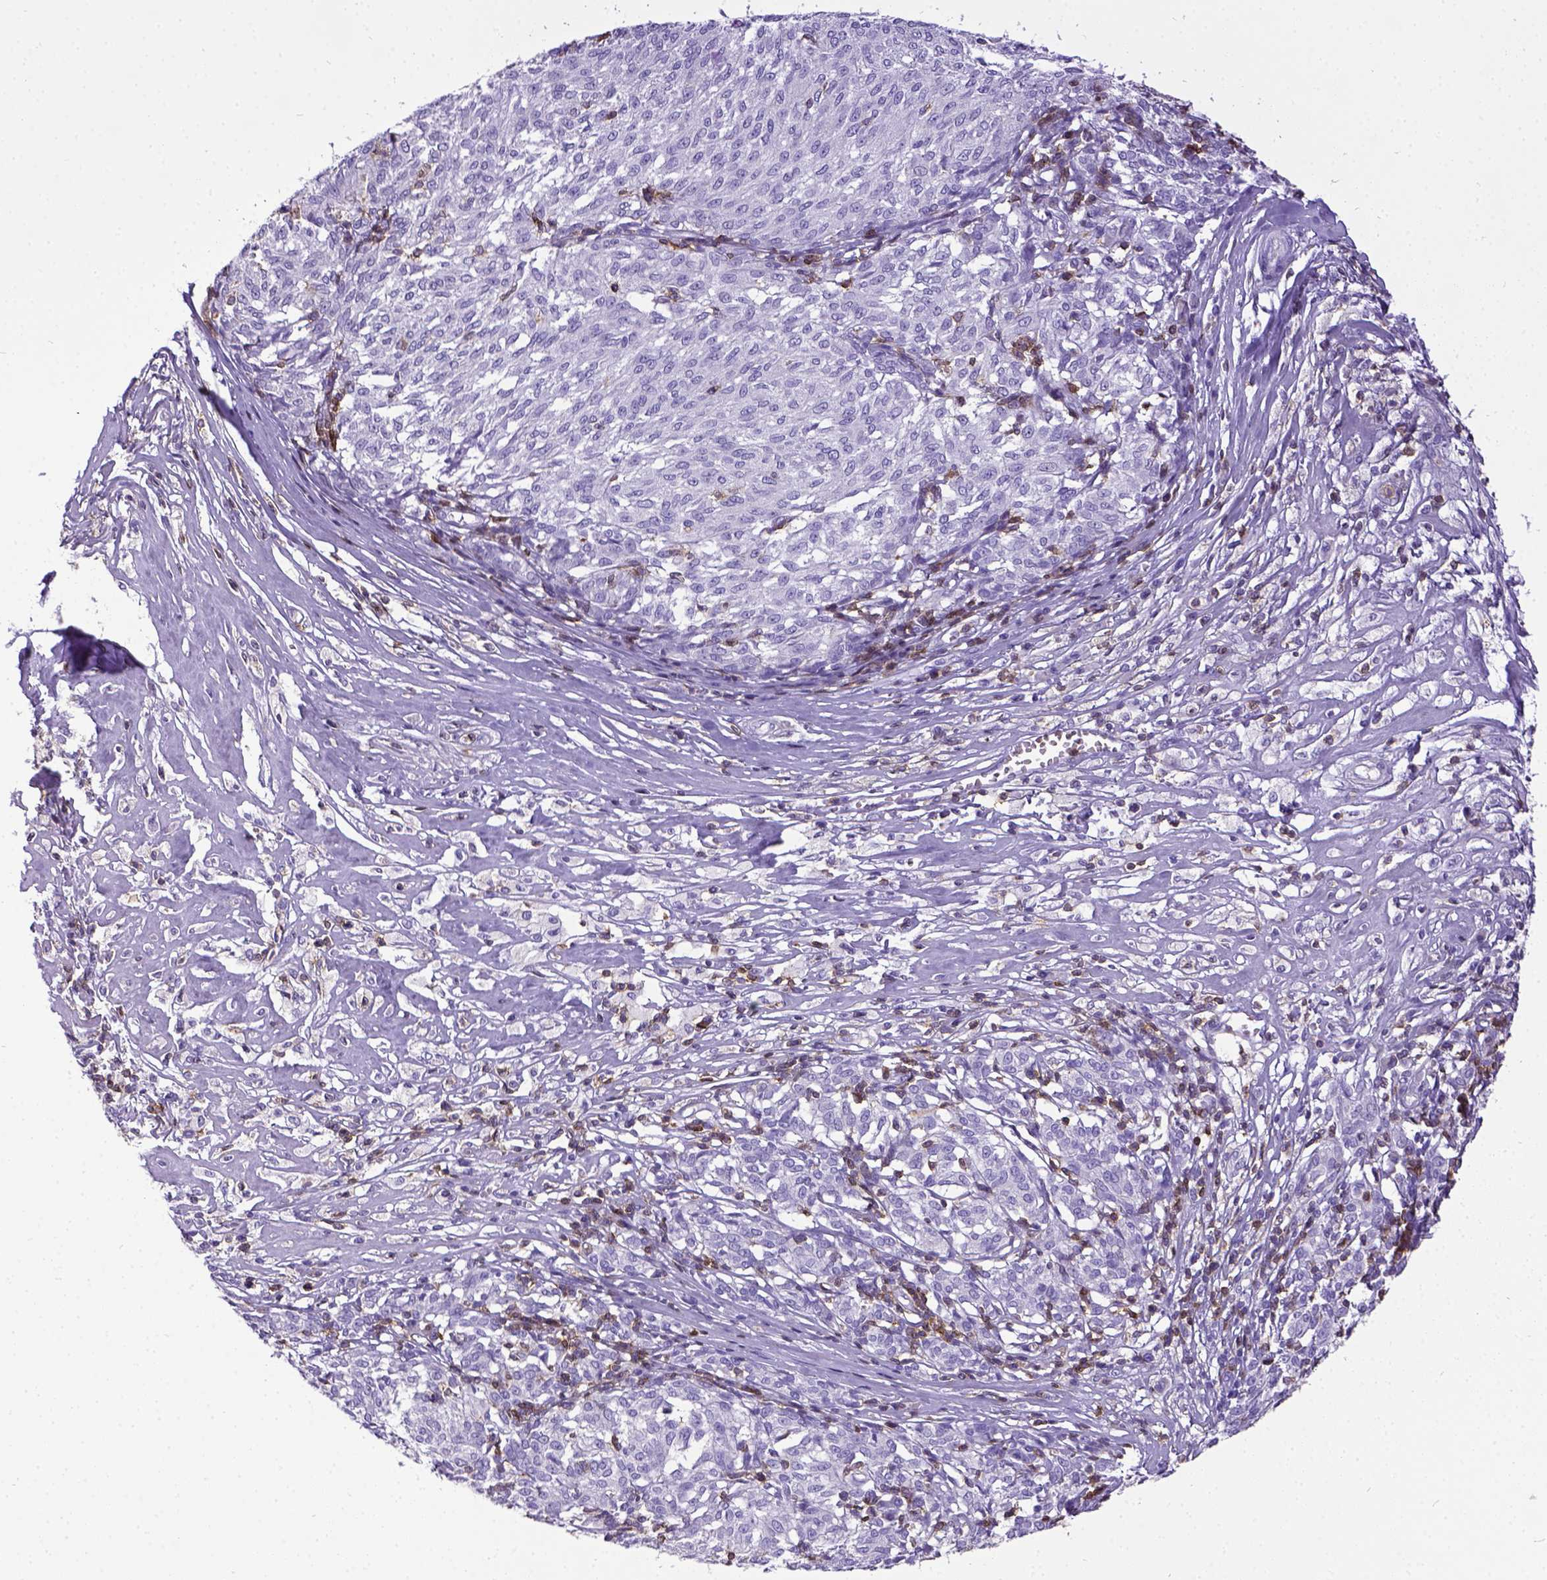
{"staining": {"intensity": "negative", "quantity": "none", "location": "none"}, "tissue": "melanoma", "cell_type": "Tumor cells", "image_type": "cancer", "snomed": [{"axis": "morphology", "description": "Malignant melanoma, NOS"}, {"axis": "topography", "description": "Skin"}], "caption": "The histopathology image shows no staining of tumor cells in melanoma.", "gene": "CD3E", "patient": {"sex": "female", "age": 72}}